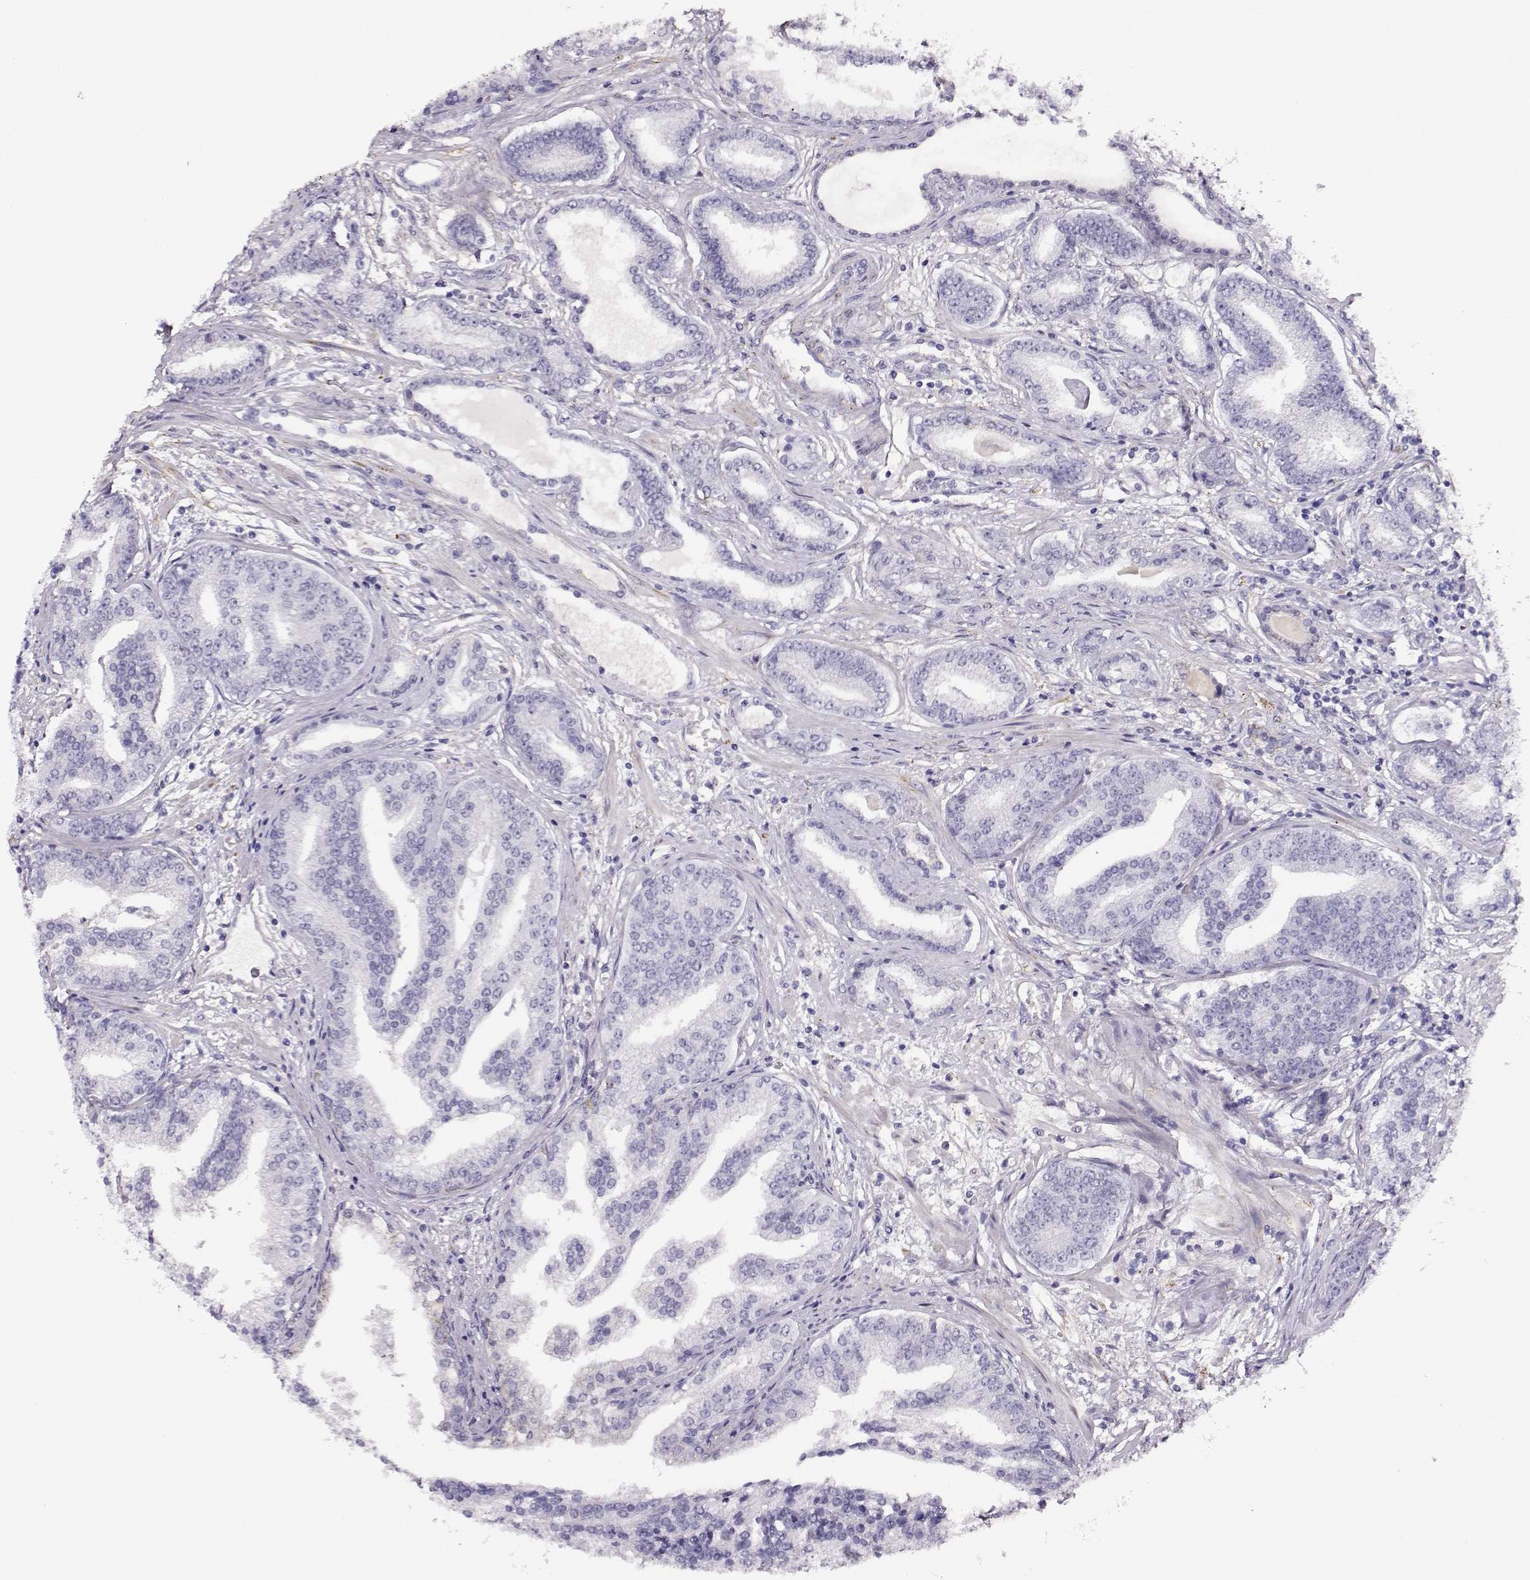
{"staining": {"intensity": "negative", "quantity": "none", "location": "none"}, "tissue": "prostate cancer", "cell_type": "Tumor cells", "image_type": "cancer", "snomed": [{"axis": "morphology", "description": "Adenocarcinoma, NOS"}, {"axis": "topography", "description": "Prostate"}], "caption": "This is an immunohistochemistry (IHC) micrograph of prostate adenocarcinoma. There is no expression in tumor cells.", "gene": "RBM44", "patient": {"sex": "male", "age": 64}}